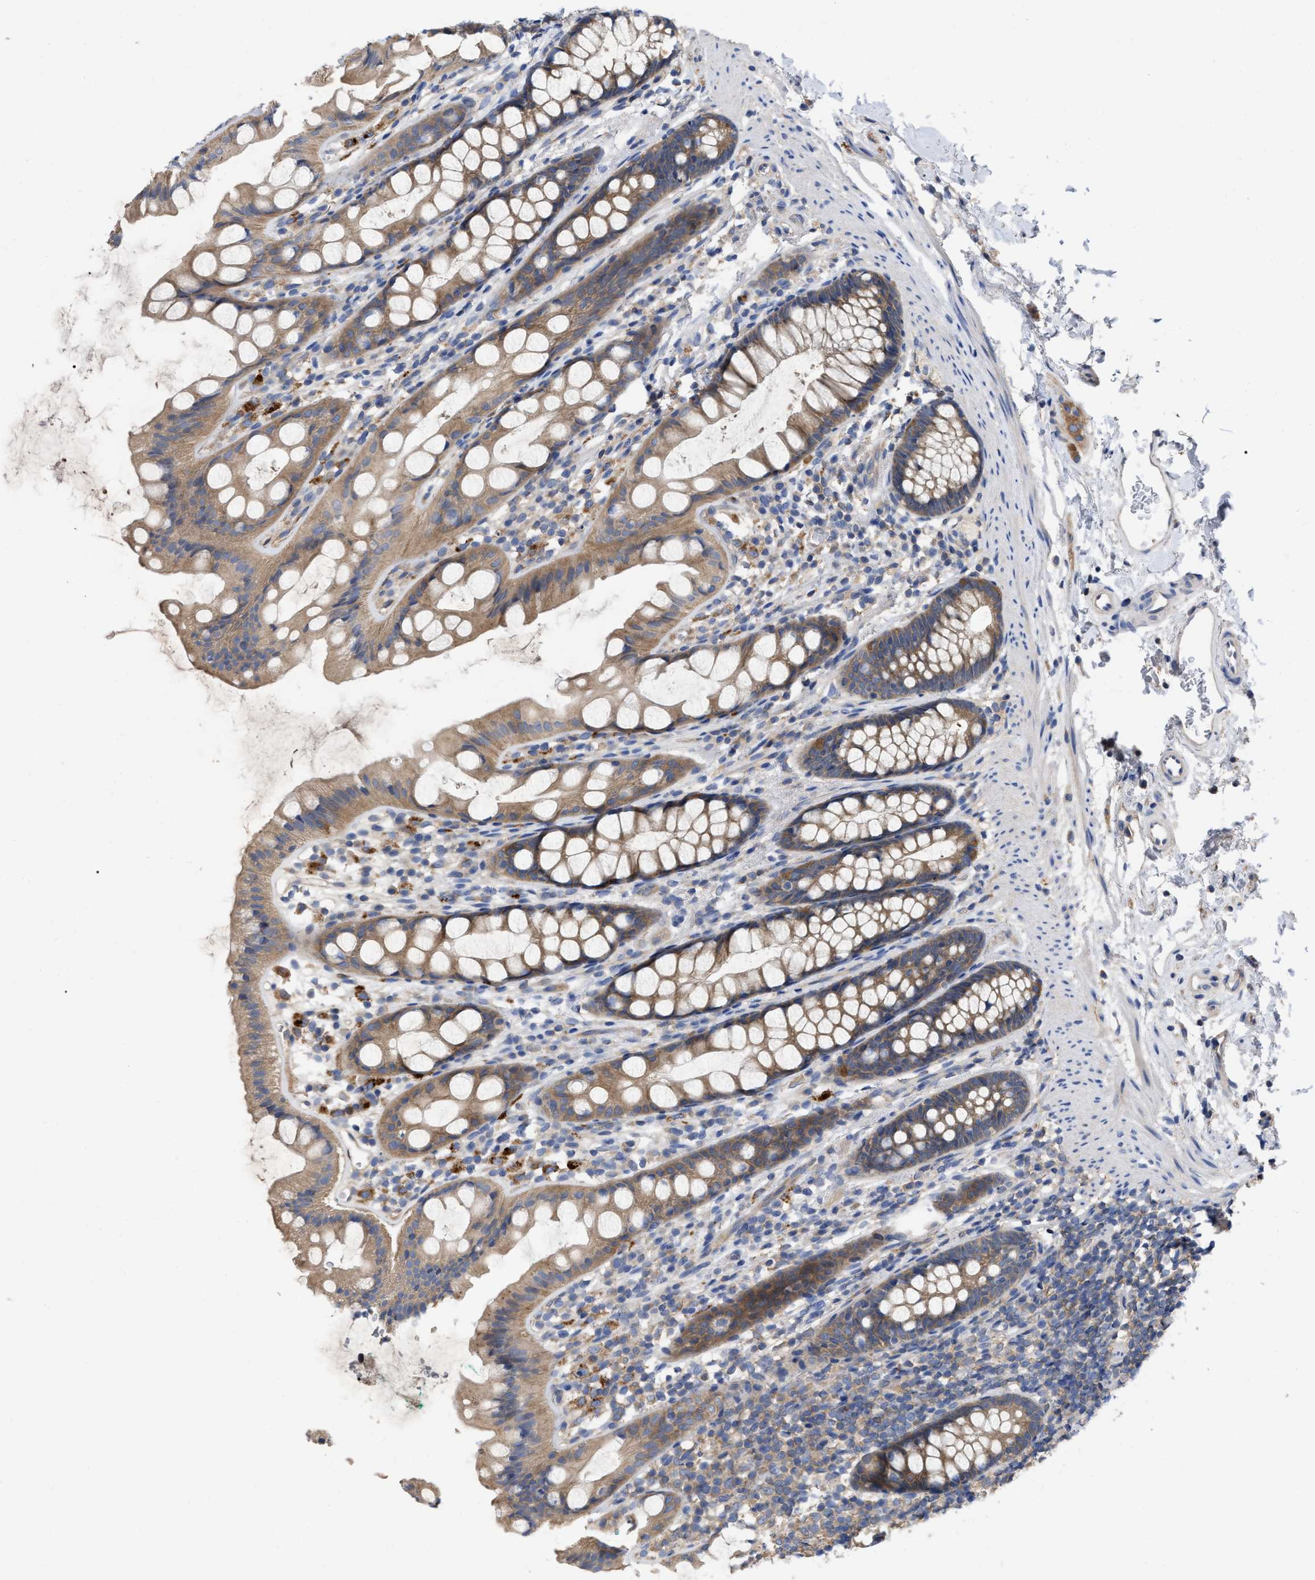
{"staining": {"intensity": "moderate", "quantity": ">75%", "location": "cytoplasmic/membranous"}, "tissue": "rectum", "cell_type": "Glandular cells", "image_type": "normal", "snomed": [{"axis": "morphology", "description": "Normal tissue, NOS"}, {"axis": "topography", "description": "Rectum"}], "caption": "Immunohistochemical staining of unremarkable human rectum reveals moderate cytoplasmic/membranous protein staining in approximately >75% of glandular cells. The protein is stained brown, and the nuclei are stained in blue (DAB IHC with brightfield microscopy, high magnification).", "gene": "RAP1GDS1", "patient": {"sex": "female", "age": 65}}